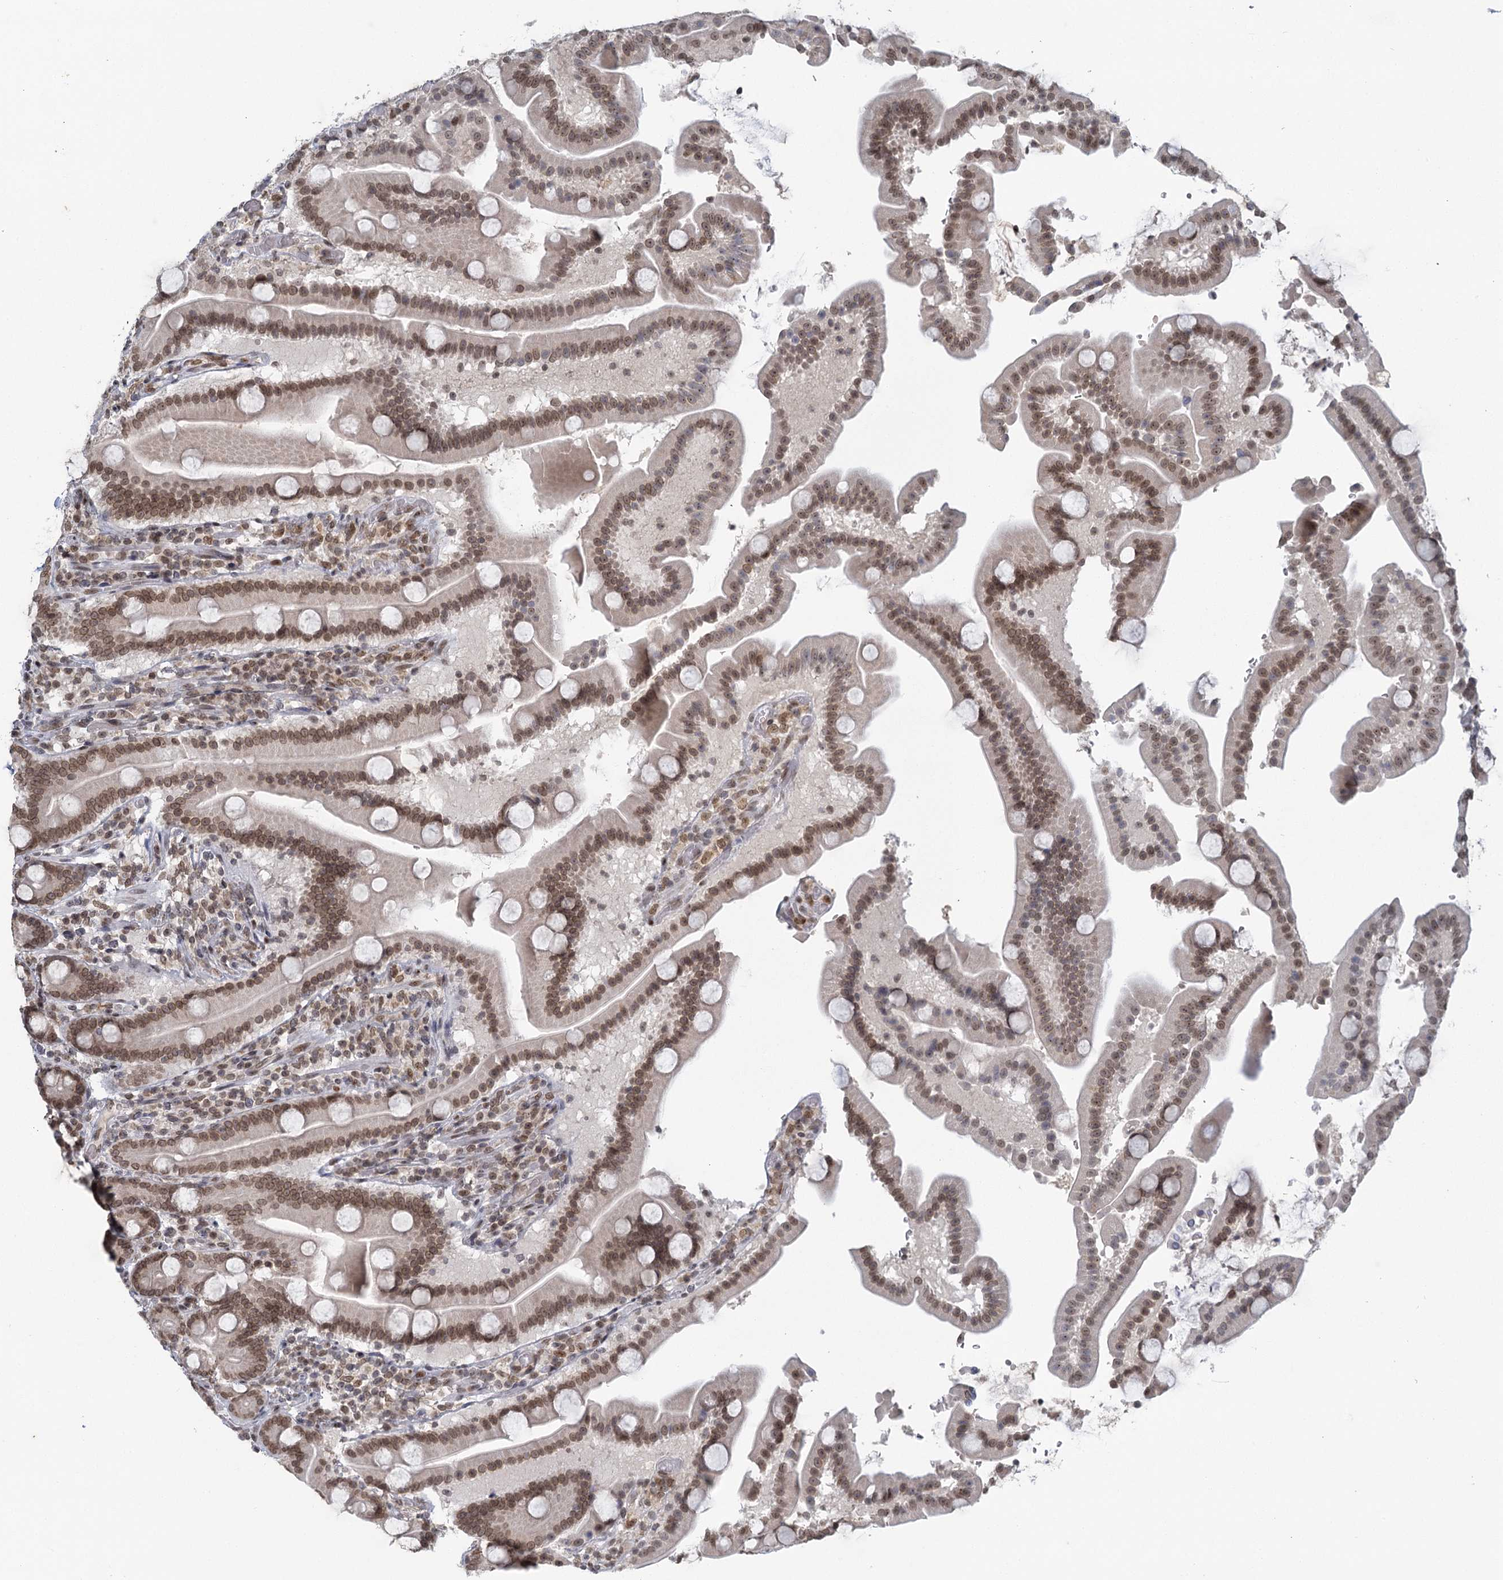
{"staining": {"intensity": "moderate", "quantity": ">75%", "location": "nuclear"}, "tissue": "duodenum", "cell_type": "Glandular cells", "image_type": "normal", "snomed": [{"axis": "morphology", "description": "Normal tissue, NOS"}, {"axis": "topography", "description": "Duodenum"}], "caption": "Moderate nuclear staining for a protein is present in approximately >75% of glandular cells of unremarkable duodenum using IHC.", "gene": "TREX1", "patient": {"sex": "male", "age": 55}}